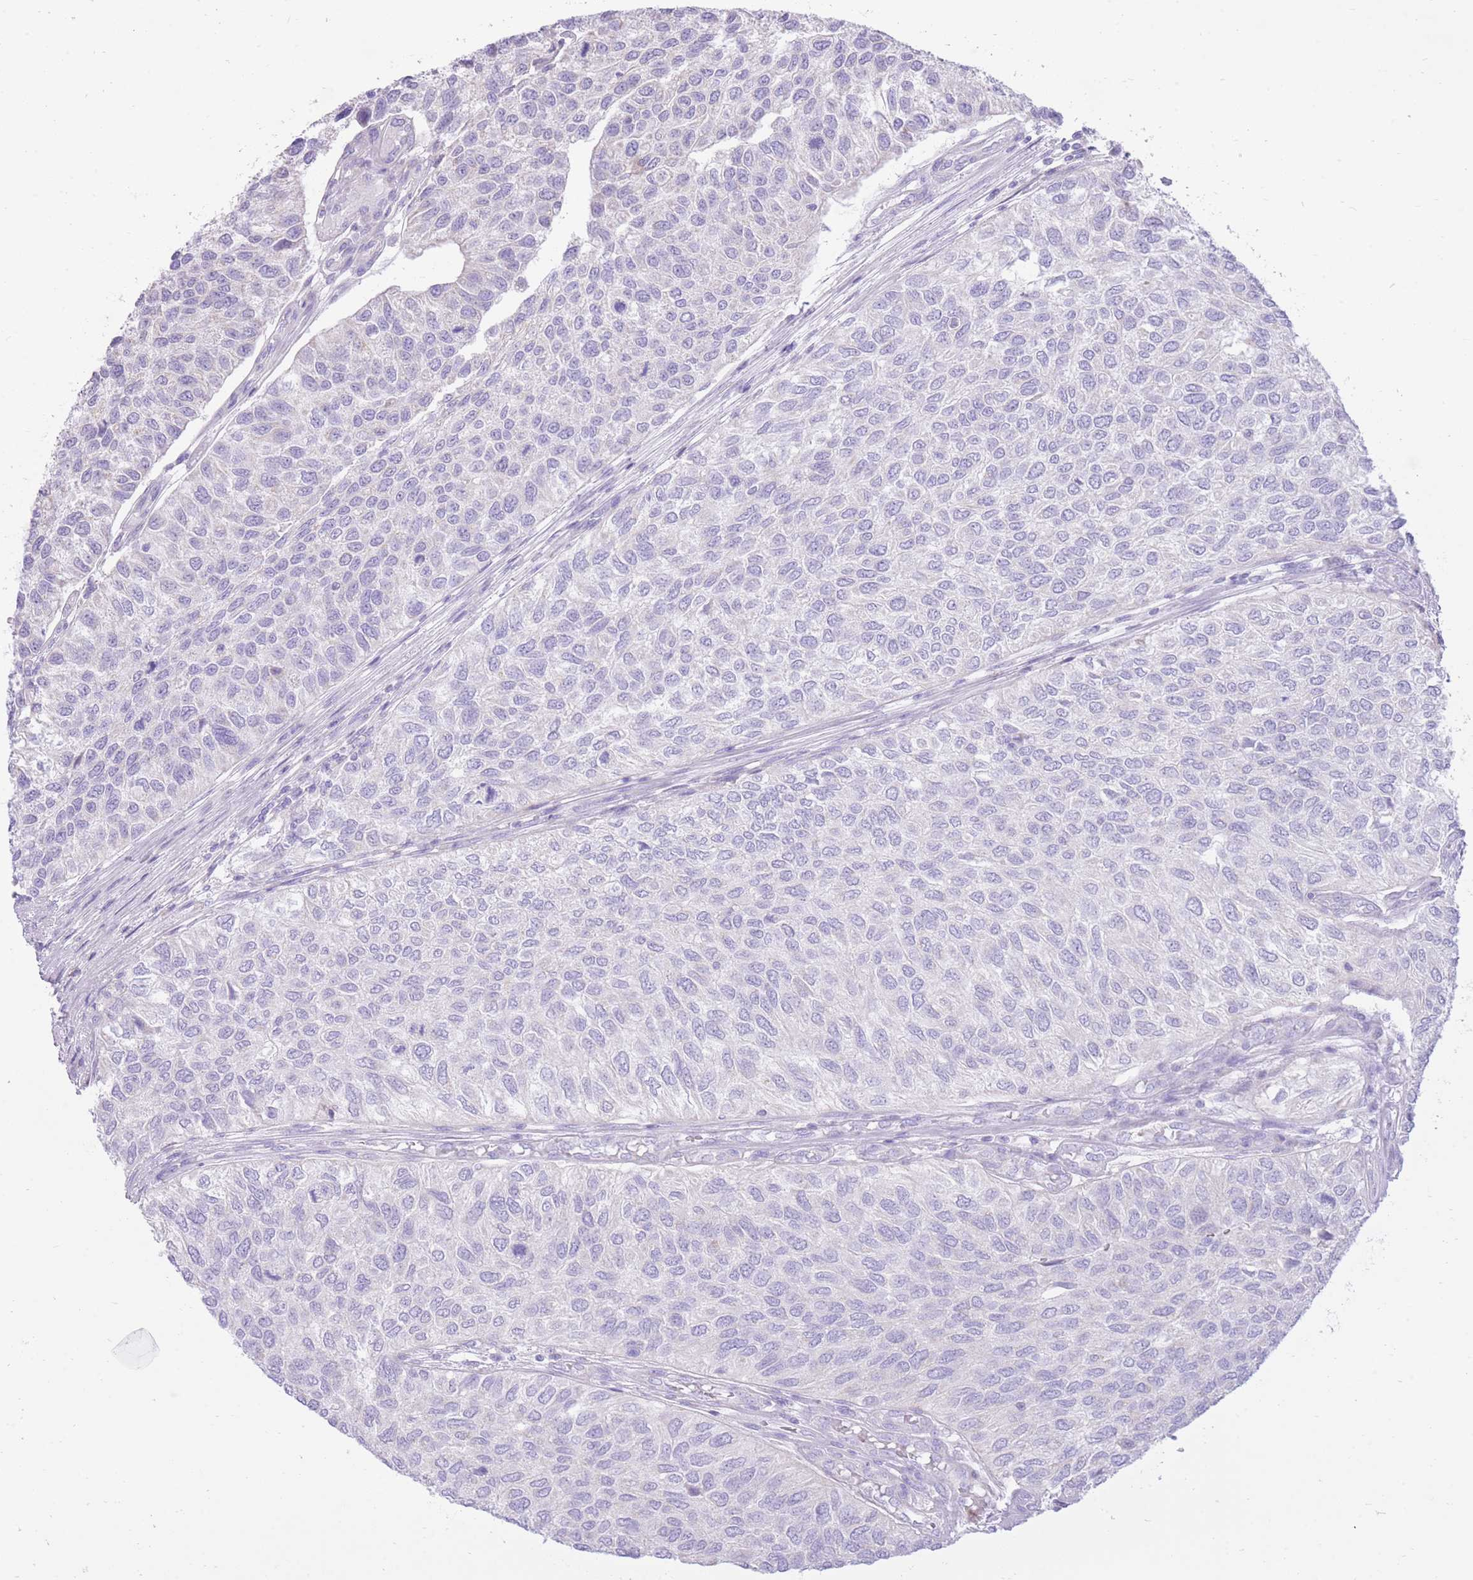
{"staining": {"intensity": "negative", "quantity": "none", "location": "none"}, "tissue": "urothelial cancer", "cell_type": "Tumor cells", "image_type": "cancer", "snomed": [{"axis": "morphology", "description": "Urothelial carcinoma, NOS"}, {"axis": "topography", "description": "Urinary bladder"}], "caption": "This is an immunohistochemistry (IHC) photomicrograph of urothelial cancer. There is no expression in tumor cells.", "gene": "SLC4A4", "patient": {"sex": "male", "age": 55}}